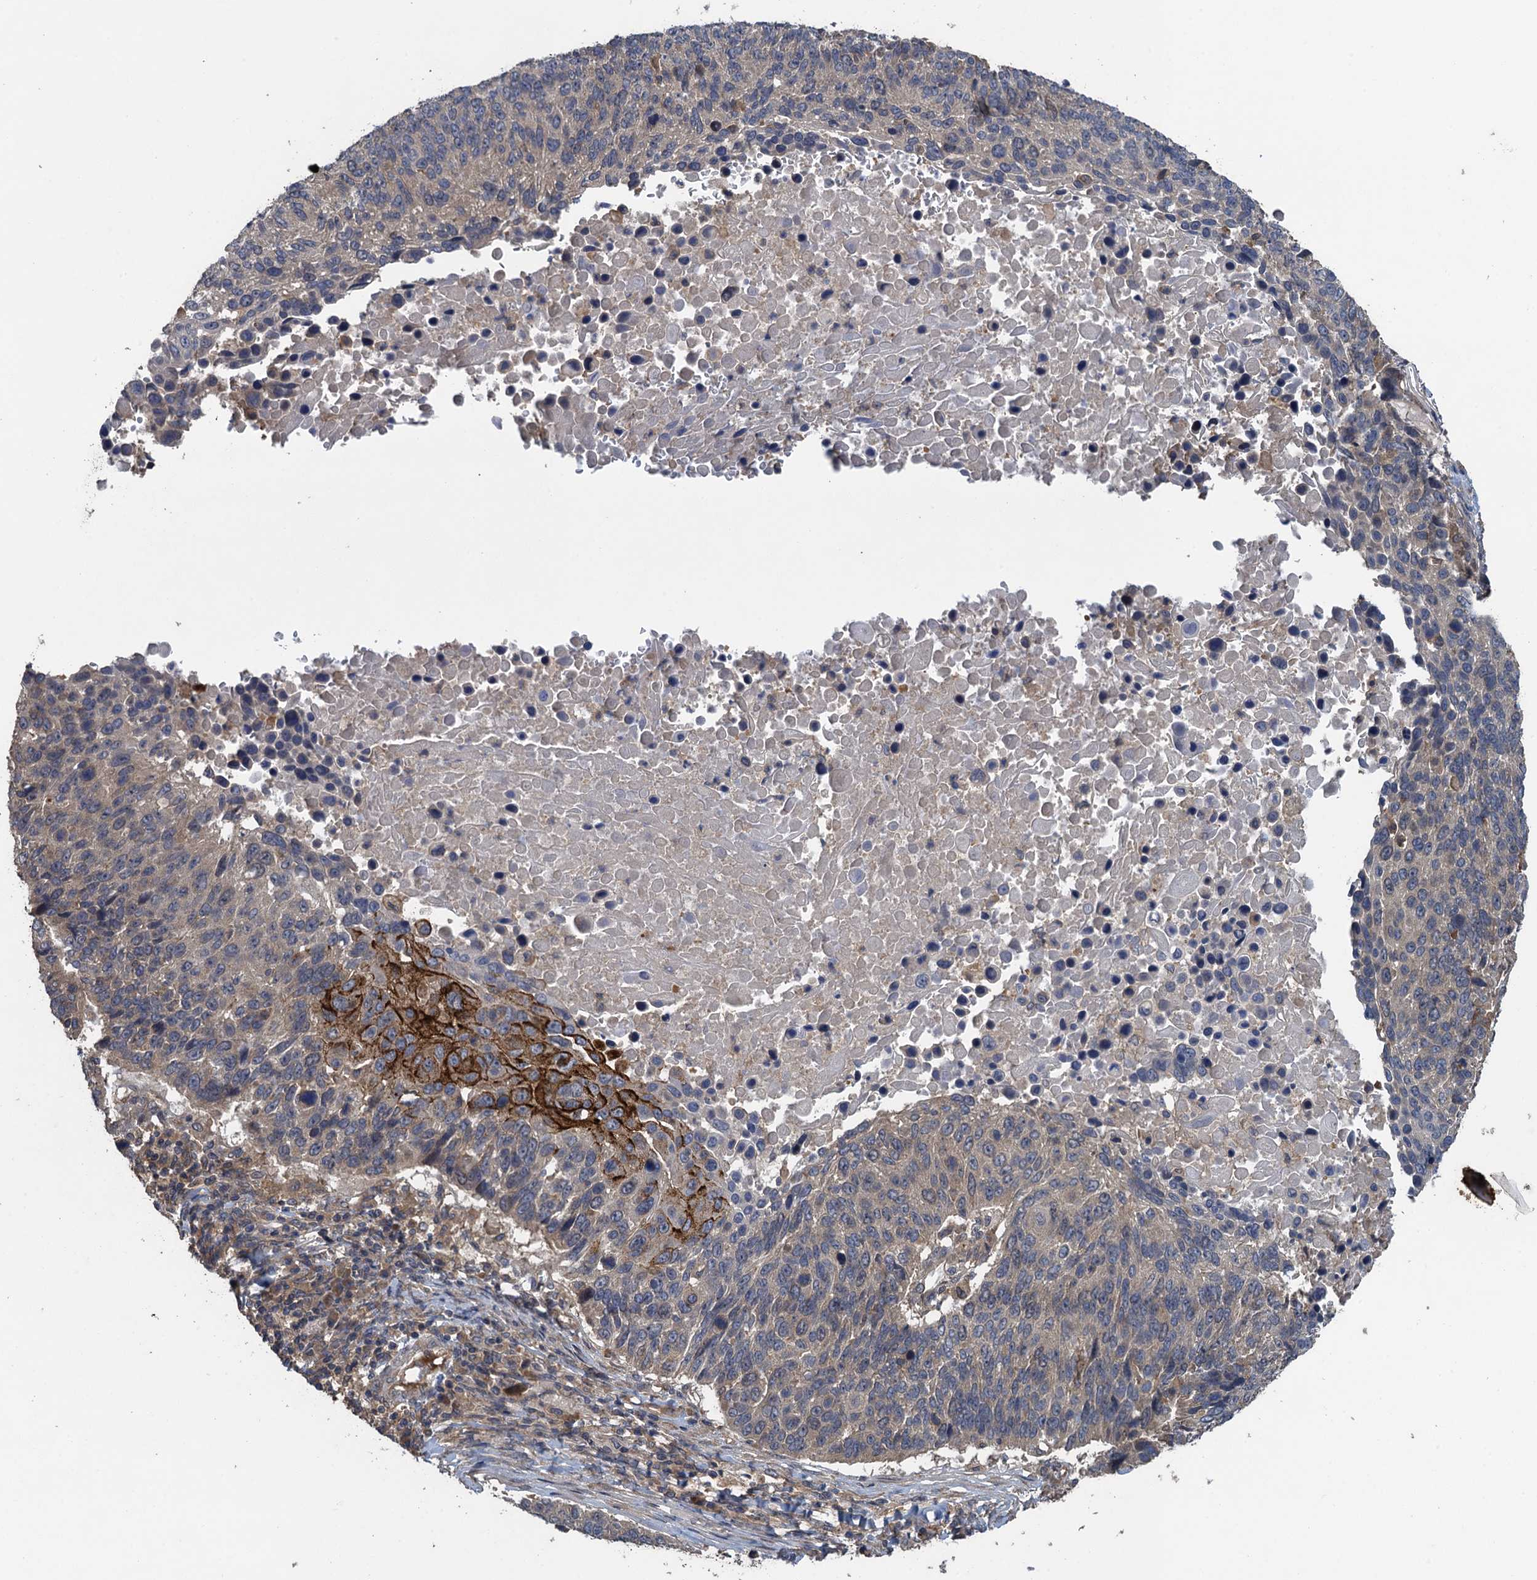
{"staining": {"intensity": "strong", "quantity": "<25%", "location": "cytoplasmic/membranous"}, "tissue": "lung cancer", "cell_type": "Tumor cells", "image_type": "cancer", "snomed": [{"axis": "morphology", "description": "Normal tissue, NOS"}, {"axis": "morphology", "description": "Squamous cell carcinoma, NOS"}, {"axis": "topography", "description": "Lymph node"}, {"axis": "topography", "description": "Lung"}], "caption": "Strong cytoplasmic/membranous expression for a protein is identified in about <25% of tumor cells of lung cancer (squamous cell carcinoma) using immunohistochemistry (IHC).", "gene": "CNTN5", "patient": {"sex": "male", "age": 66}}